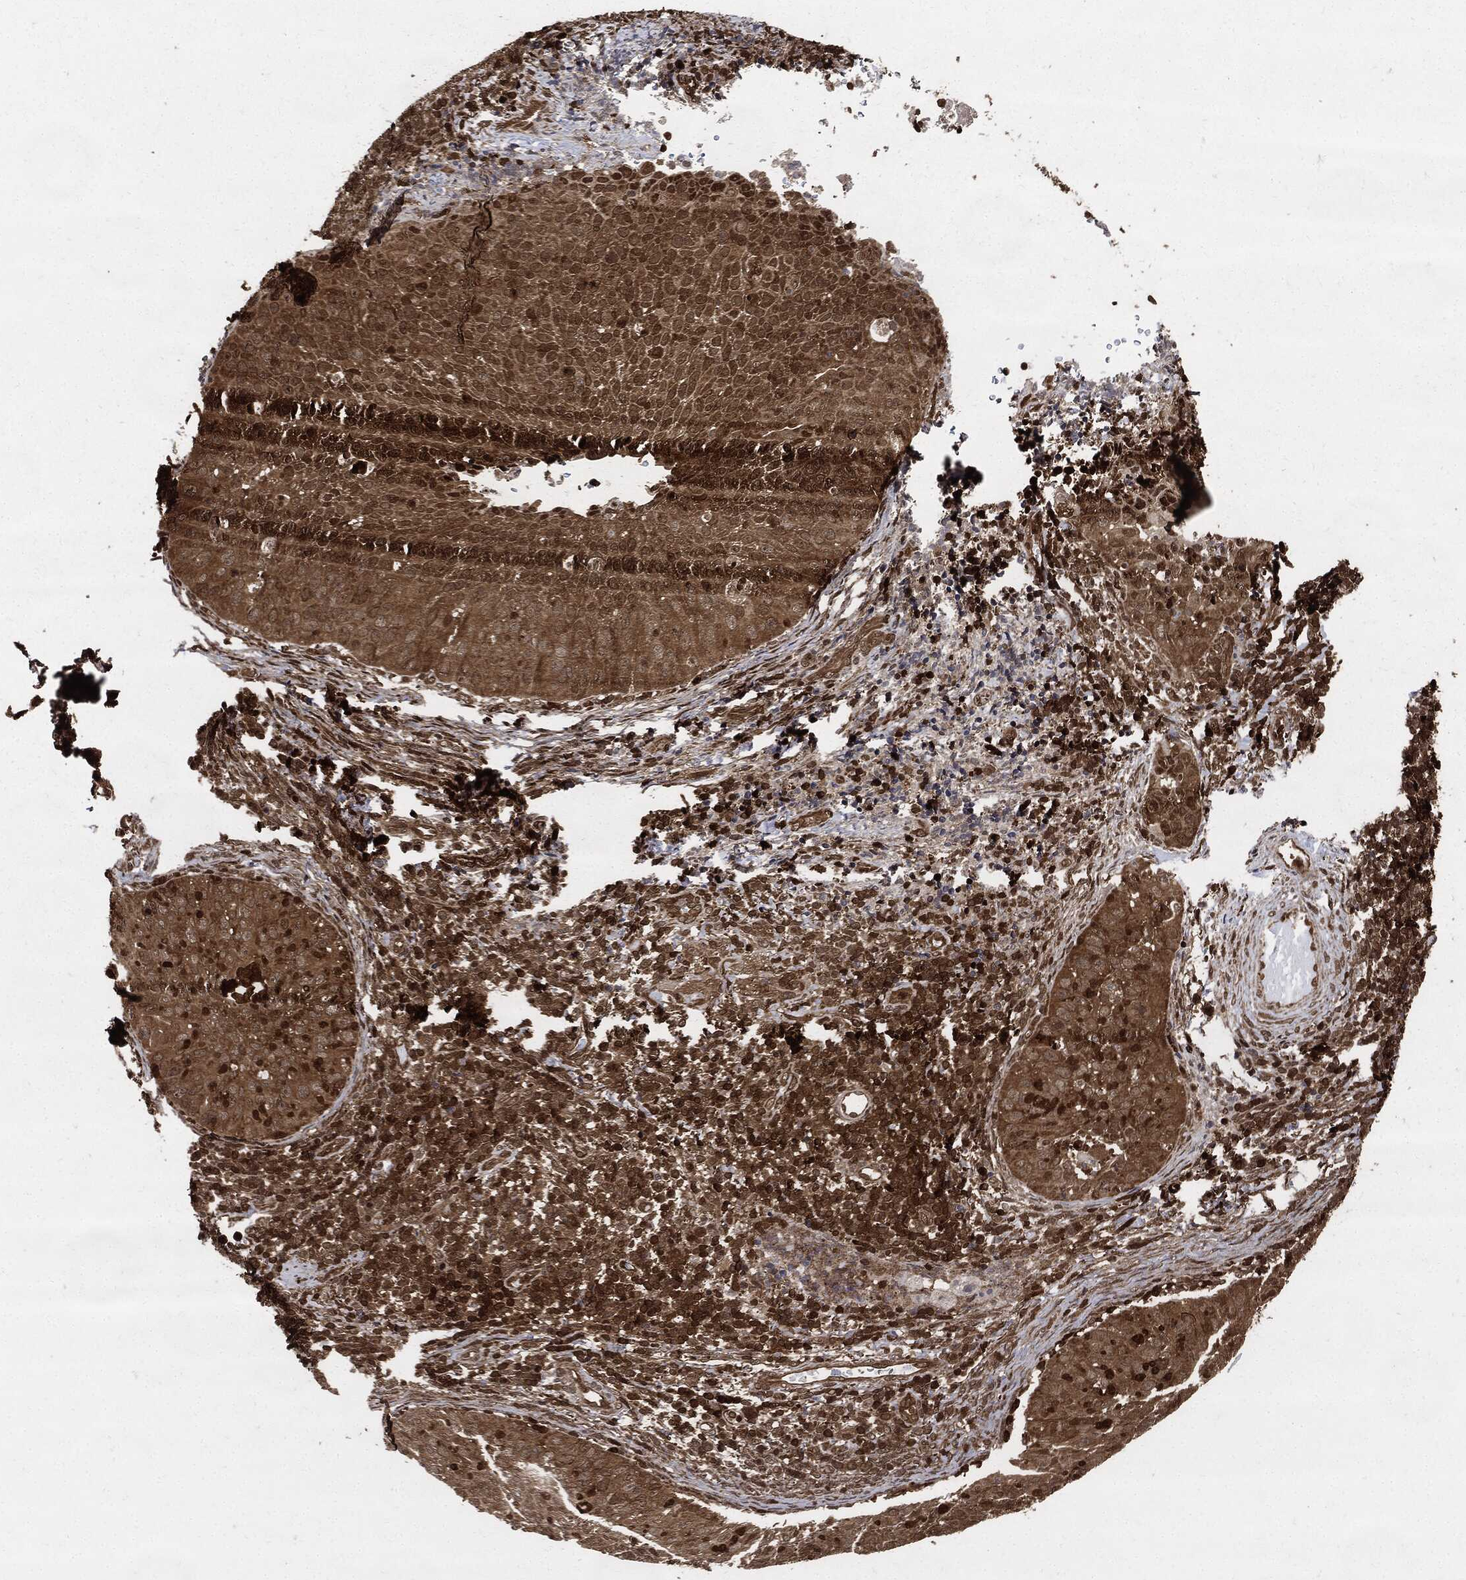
{"staining": {"intensity": "moderate", "quantity": ">75%", "location": "cytoplasmic/membranous"}, "tissue": "cervical cancer", "cell_type": "Tumor cells", "image_type": "cancer", "snomed": [{"axis": "morphology", "description": "Squamous cell carcinoma, NOS"}, {"axis": "topography", "description": "Cervix"}], "caption": "Immunohistochemistry of human cervical squamous cell carcinoma shows medium levels of moderate cytoplasmic/membranous expression in approximately >75% of tumor cells. (Stains: DAB (3,3'-diaminobenzidine) in brown, nuclei in blue, Microscopy: brightfield microscopy at high magnification).", "gene": "YWHAB", "patient": {"sex": "female", "age": 26}}